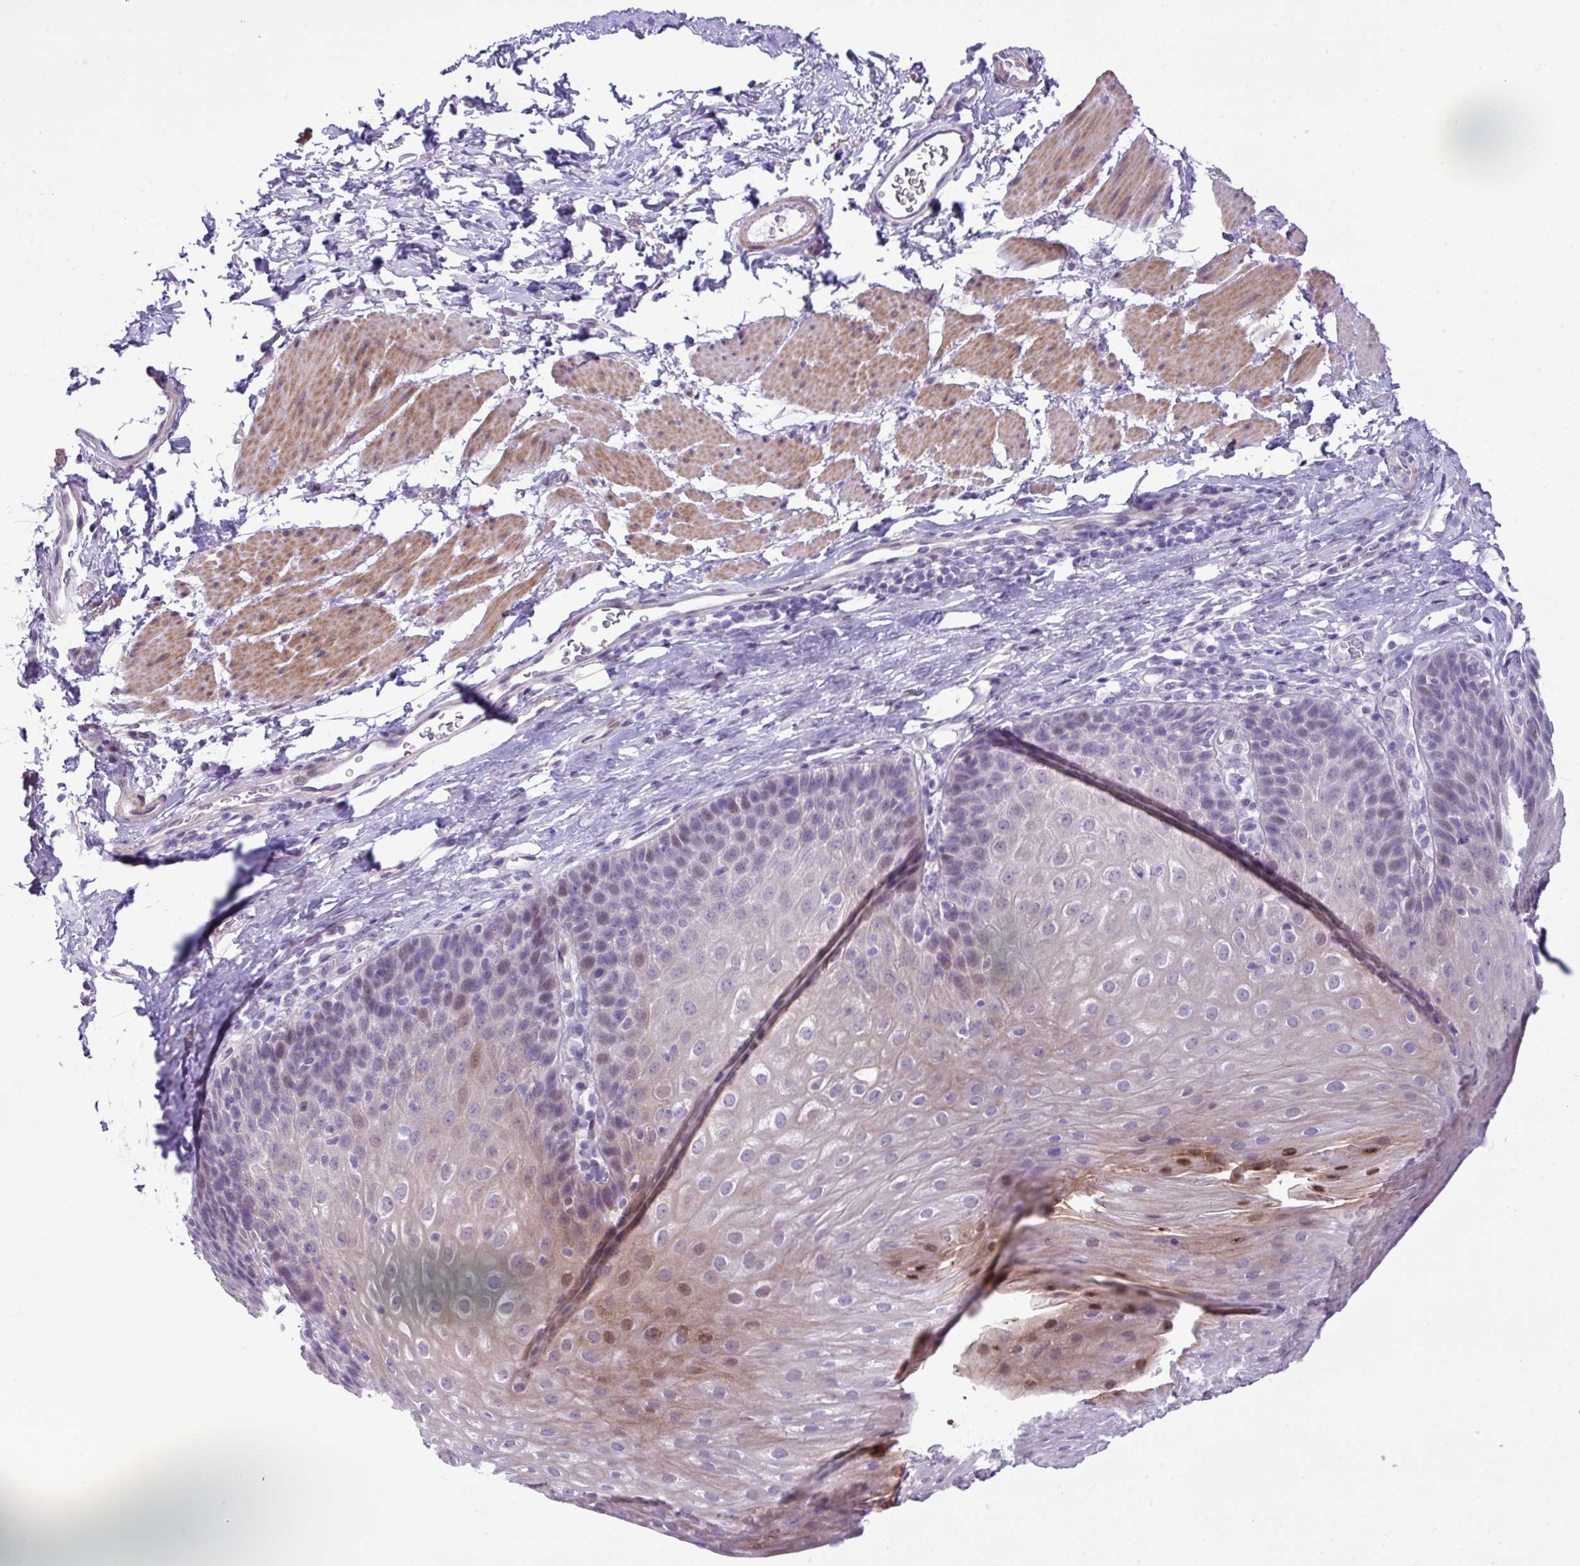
{"staining": {"intensity": "weak", "quantity": "25%-75%", "location": "nuclear"}, "tissue": "esophagus", "cell_type": "Squamous epithelial cells", "image_type": "normal", "snomed": [{"axis": "morphology", "description": "Normal tissue, NOS"}, {"axis": "topography", "description": "Esophagus"}], "caption": "Immunohistochemistry (IHC) (DAB (3,3'-diaminobenzidine)) staining of unremarkable esophagus demonstrates weak nuclear protein staining in about 25%-75% of squamous epithelial cells.", "gene": "YLPM1", "patient": {"sex": "female", "age": 61}}